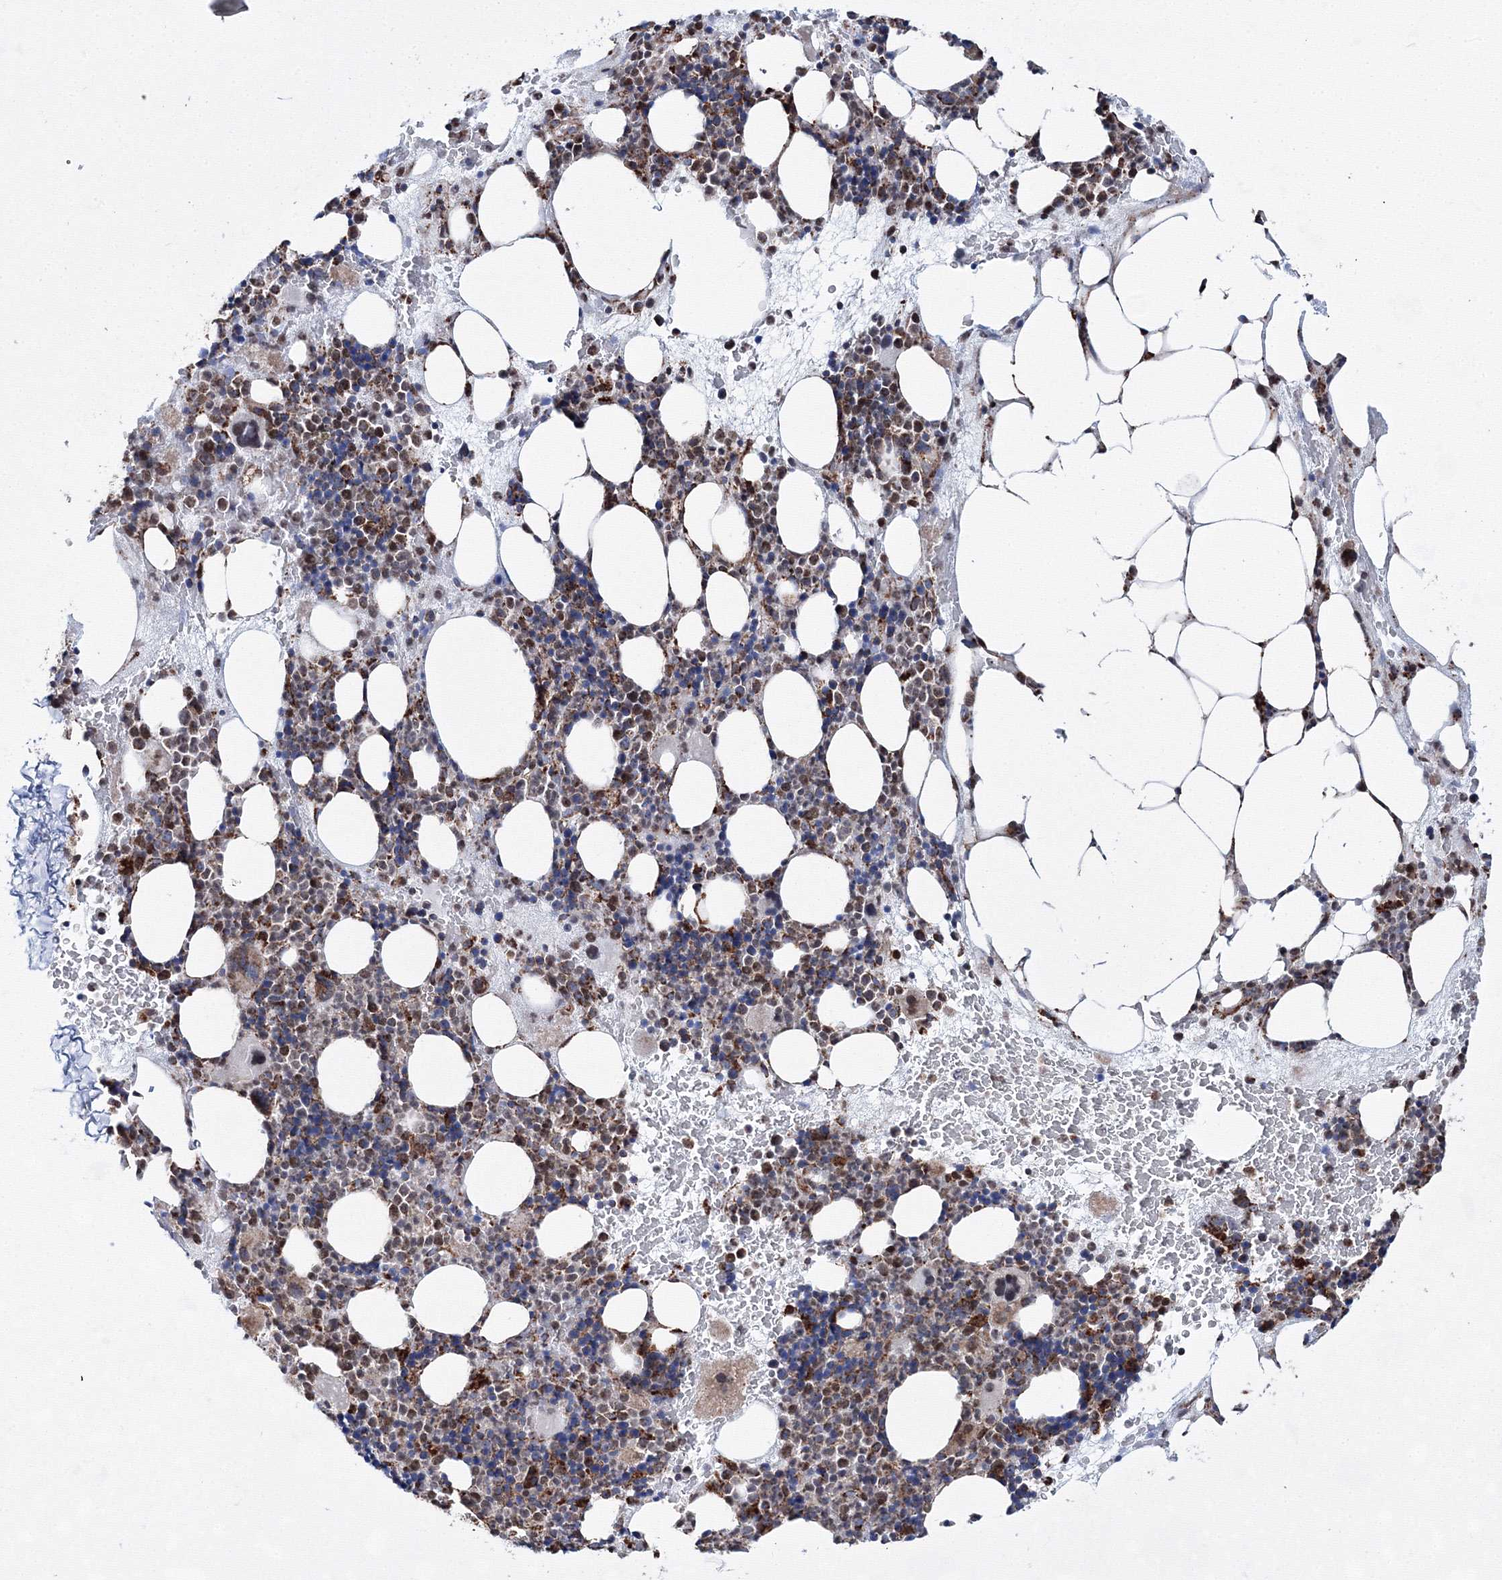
{"staining": {"intensity": "strong", "quantity": "25%-75%", "location": "cytoplasmic/membranous"}, "tissue": "bone marrow", "cell_type": "Hematopoietic cells", "image_type": "normal", "snomed": [{"axis": "morphology", "description": "Normal tissue, NOS"}, {"axis": "topography", "description": "Bone marrow"}], "caption": "Strong cytoplasmic/membranous protein positivity is present in about 25%-75% of hematopoietic cells in bone marrow.", "gene": "HADHB", "patient": {"sex": "male", "age": 89}}